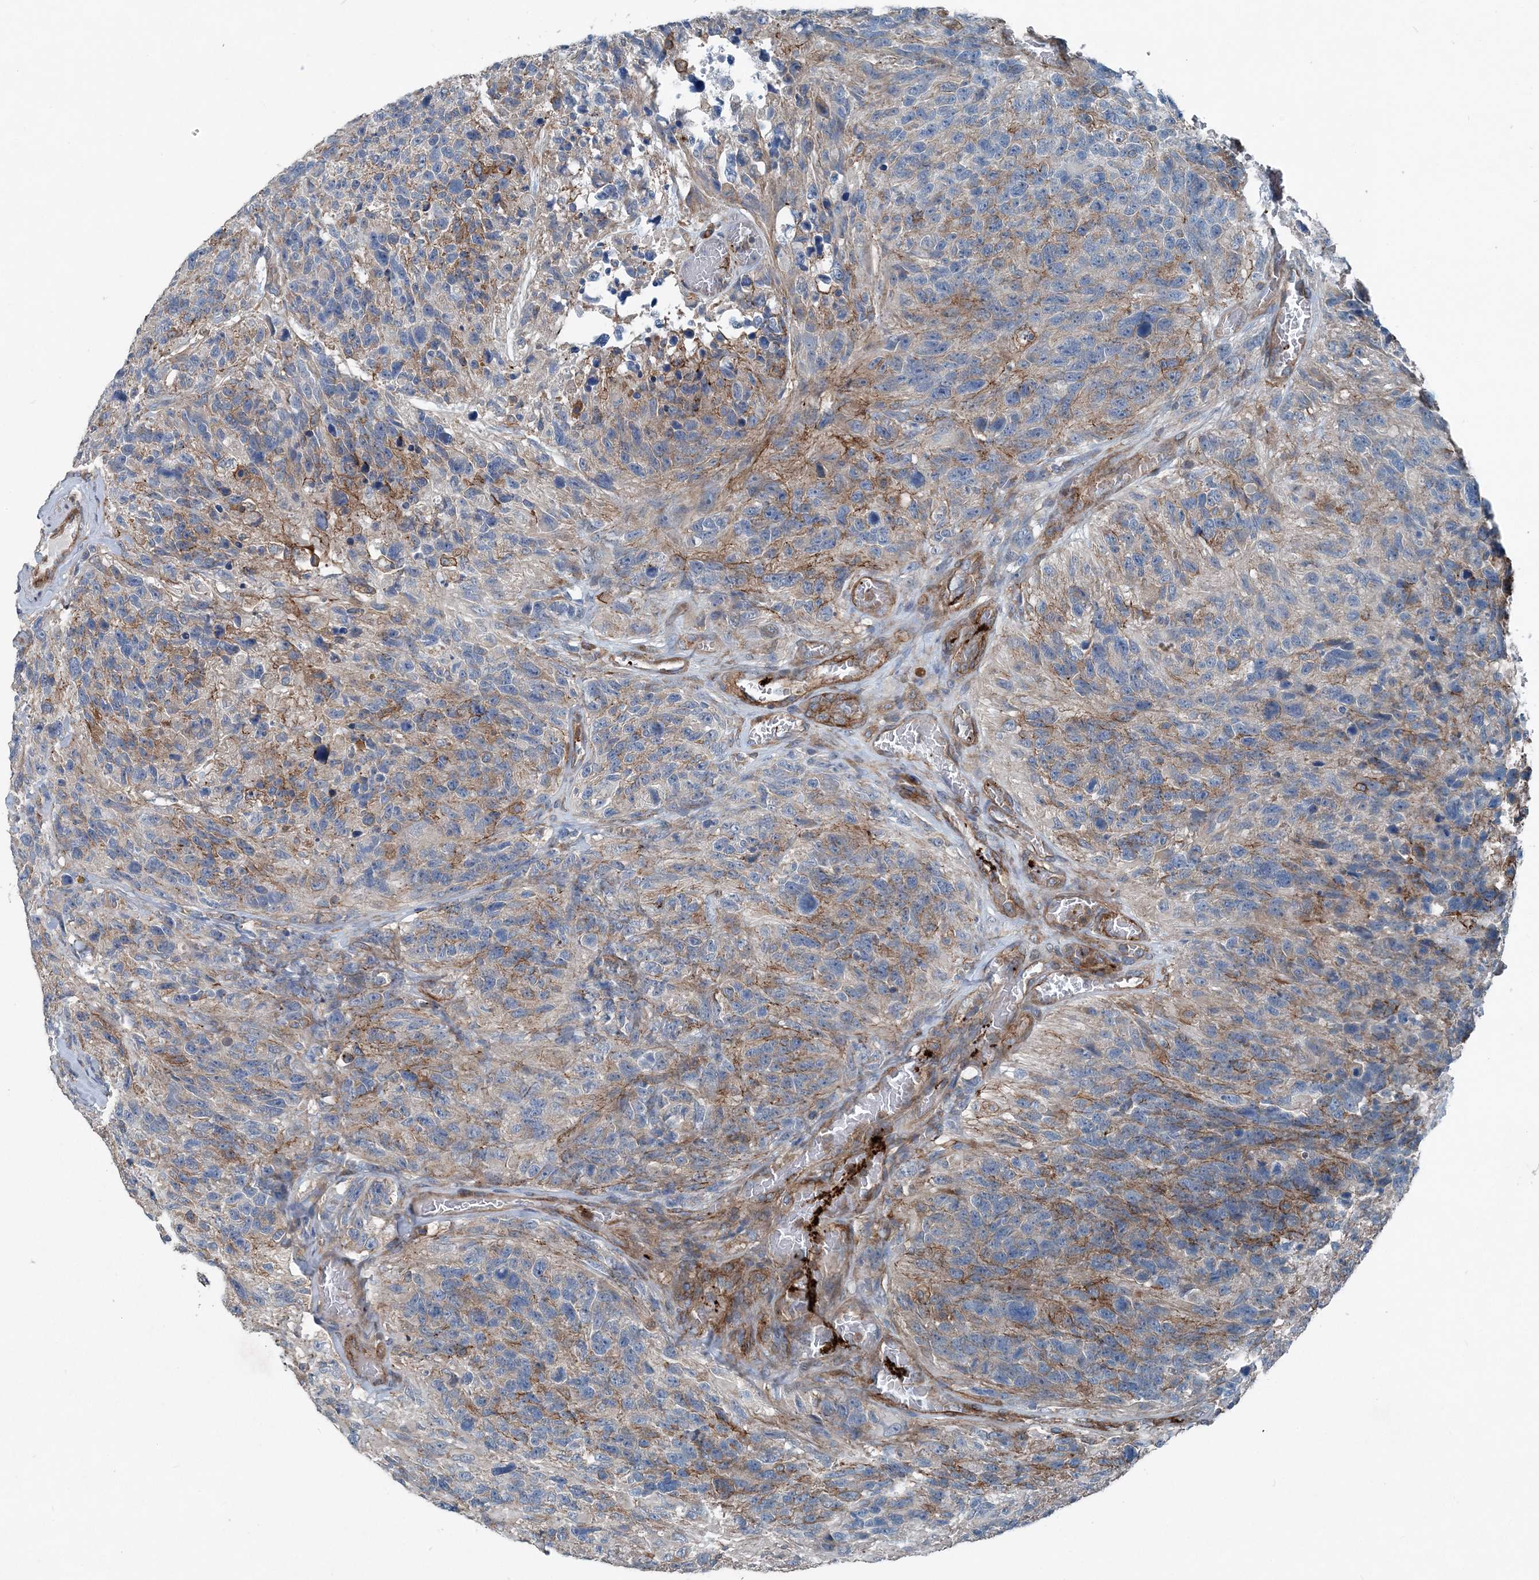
{"staining": {"intensity": "negative", "quantity": "none", "location": "none"}, "tissue": "glioma", "cell_type": "Tumor cells", "image_type": "cancer", "snomed": [{"axis": "morphology", "description": "Glioma, malignant, High grade"}, {"axis": "topography", "description": "Brain"}], "caption": "Immunohistochemical staining of human malignant glioma (high-grade) demonstrates no significant expression in tumor cells.", "gene": "DGUOK", "patient": {"sex": "male", "age": 69}}